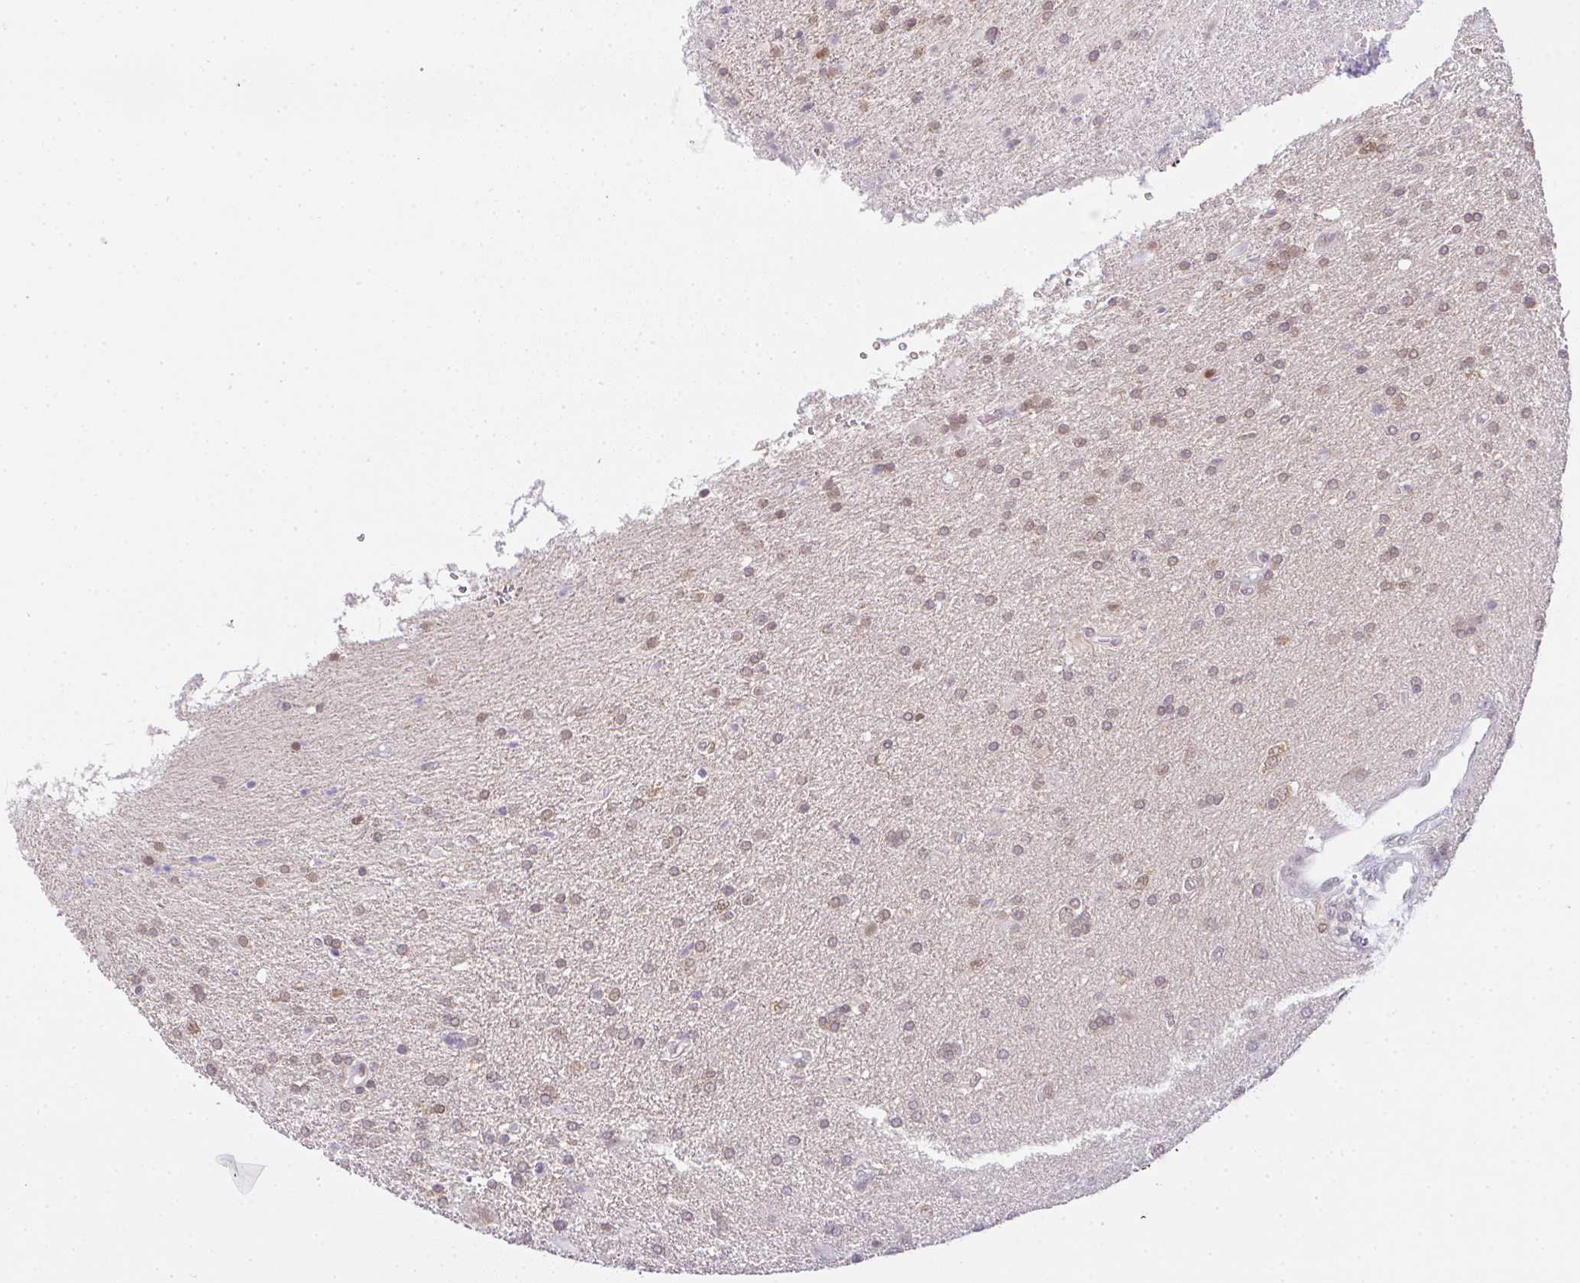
{"staining": {"intensity": "weak", "quantity": ">75%", "location": "nuclear"}, "tissue": "glioma", "cell_type": "Tumor cells", "image_type": "cancer", "snomed": [{"axis": "morphology", "description": "Glioma, malignant, High grade"}, {"axis": "topography", "description": "Brain"}], "caption": "Immunohistochemistry (IHC) of human glioma displays low levels of weak nuclear staining in about >75% of tumor cells. (IHC, brightfield microscopy, high magnification).", "gene": "CSE1L", "patient": {"sex": "male", "age": 56}}